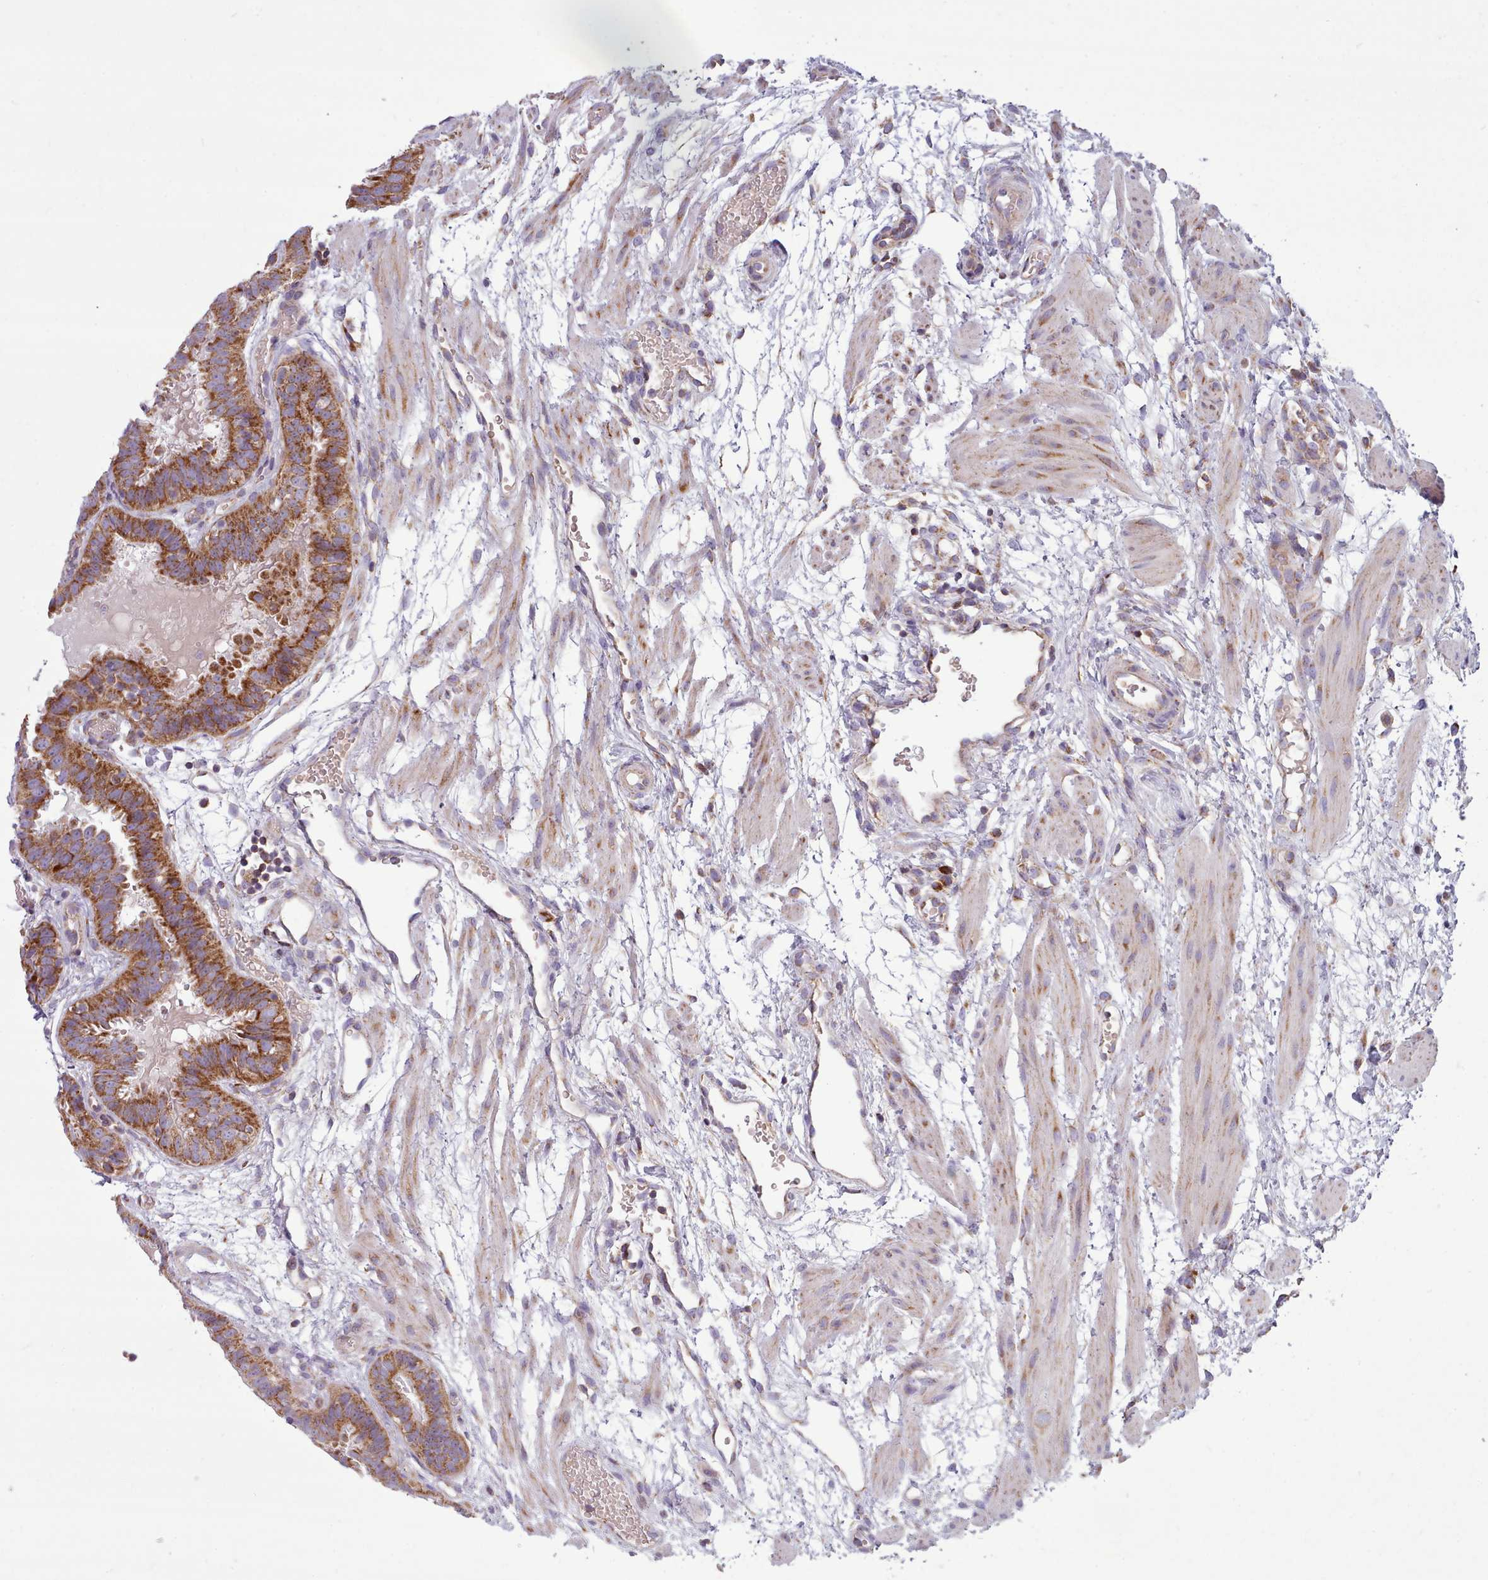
{"staining": {"intensity": "strong", "quantity": ">75%", "location": "cytoplasmic/membranous"}, "tissue": "fallopian tube", "cell_type": "Glandular cells", "image_type": "normal", "snomed": [{"axis": "morphology", "description": "Normal tissue, NOS"}, {"axis": "topography", "description": "Fallopian tube"}], "caption": "The histopathology image shows a brown stain indicating the presence of a protein in the cytoplasmic/membranous of glandular cells in fallopian tube. The staining was performed using DAB (3,3'-diaminobenzidine) to visualize the protein expression in brown, while the nuclei were stained in blue with hematoxylin (Magnification: 20x).", "gene": "SRP54", "patient": {"sex": "female", "age": 37}}